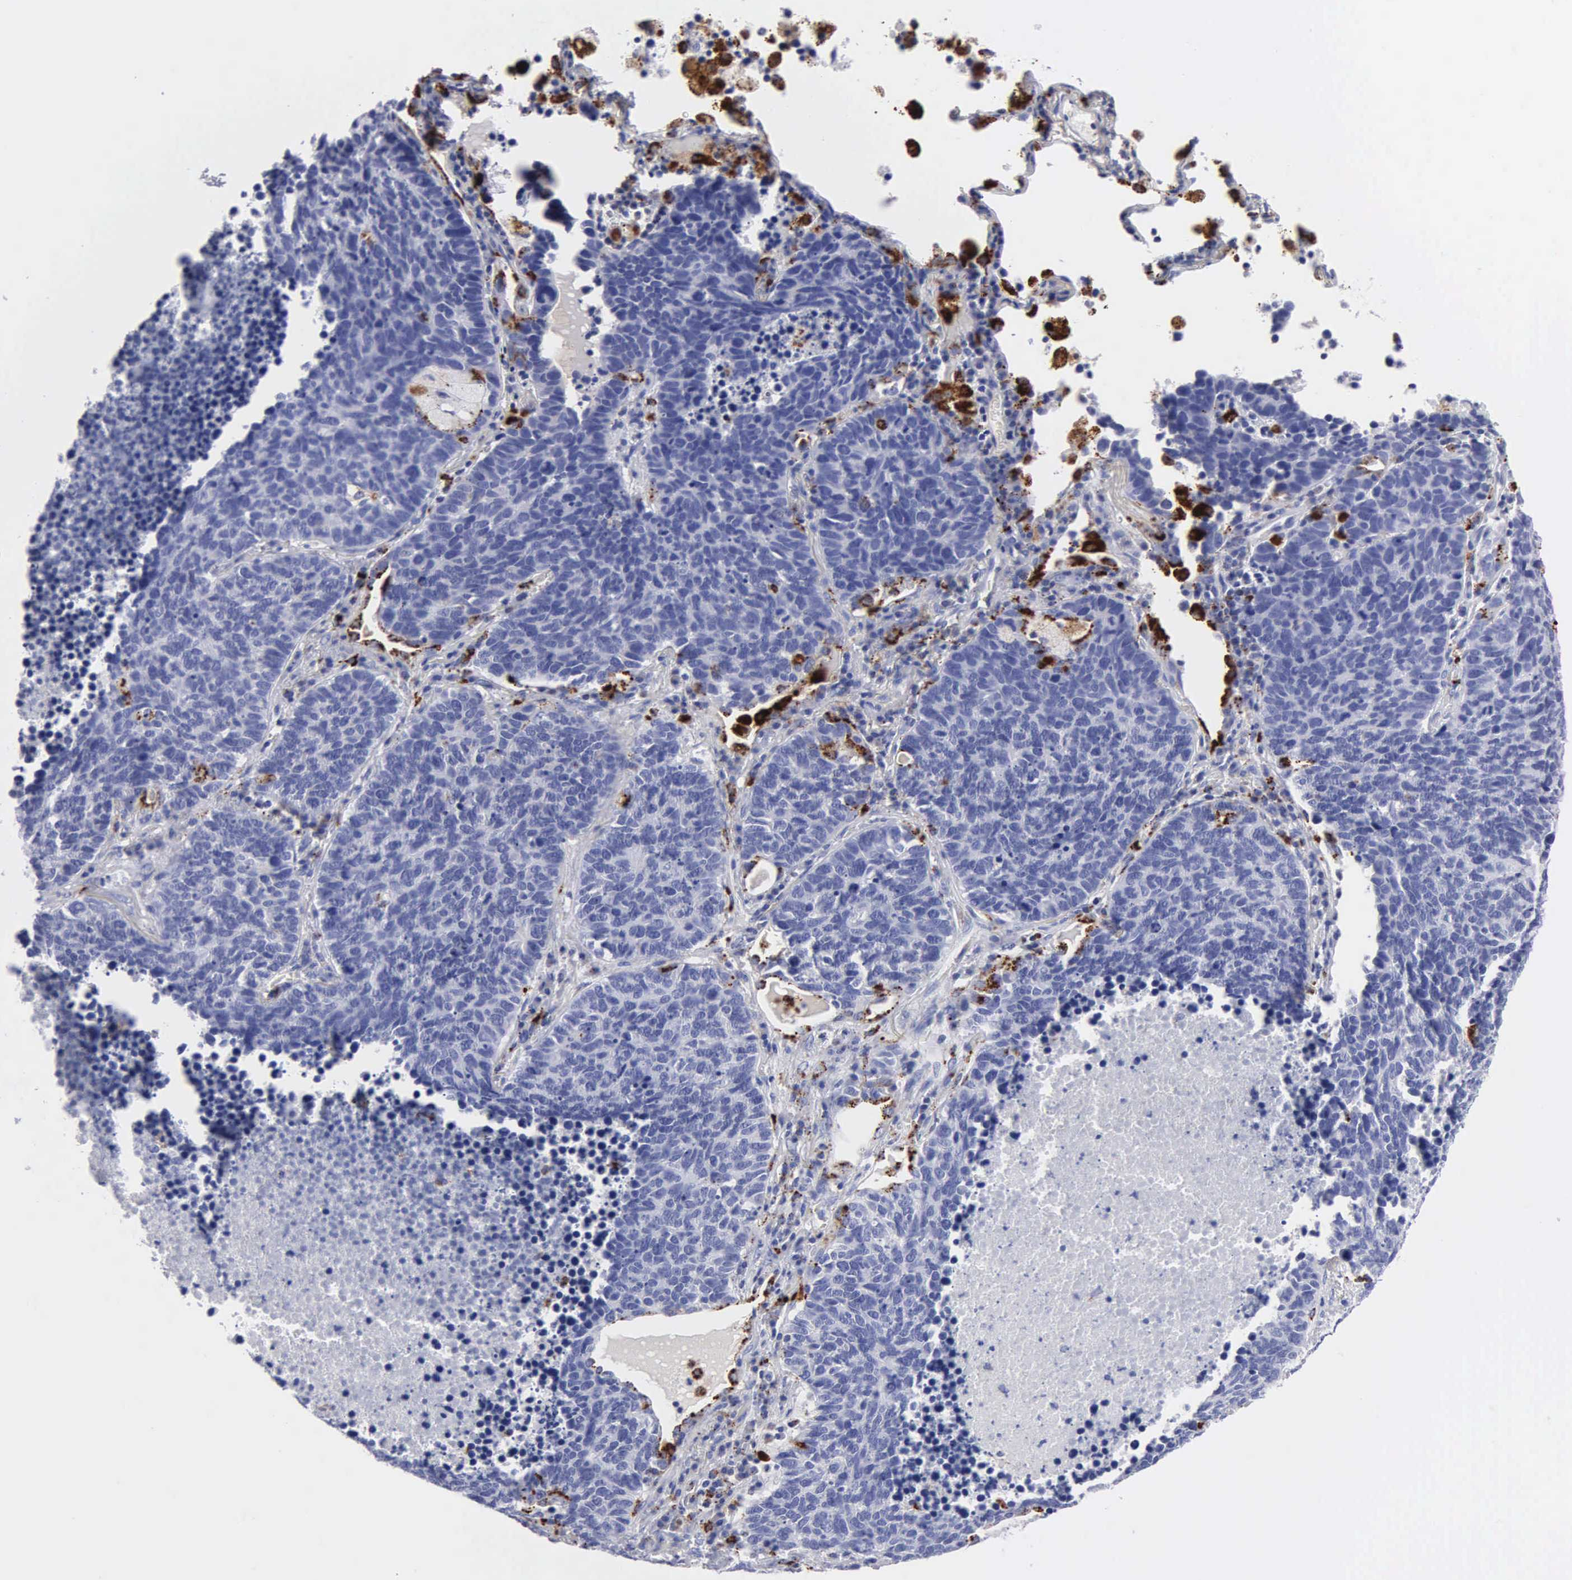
{"staining": {"intensity": "negative", "quantity": "none", "location": "none"}, "tissue": "lung cancer", "cell_type": "Tumor cells", "image_type": "cancer", "snomed": [{"axis": "morphology", "description": "Neoplasm, malignant, NOS"}, {"axis": "topography", "description": "Lung"}], "caption": "Immunohistochemistry histopathology image of neoplastic tissue: neoplasm (malignant) (lung) stained with DAB (3,3'-diaminobenzidine) demonstrates no significant protein positivity in tumor cells.", "gene": "CTSH", "patient": {"sex": "female", "age": 75}}